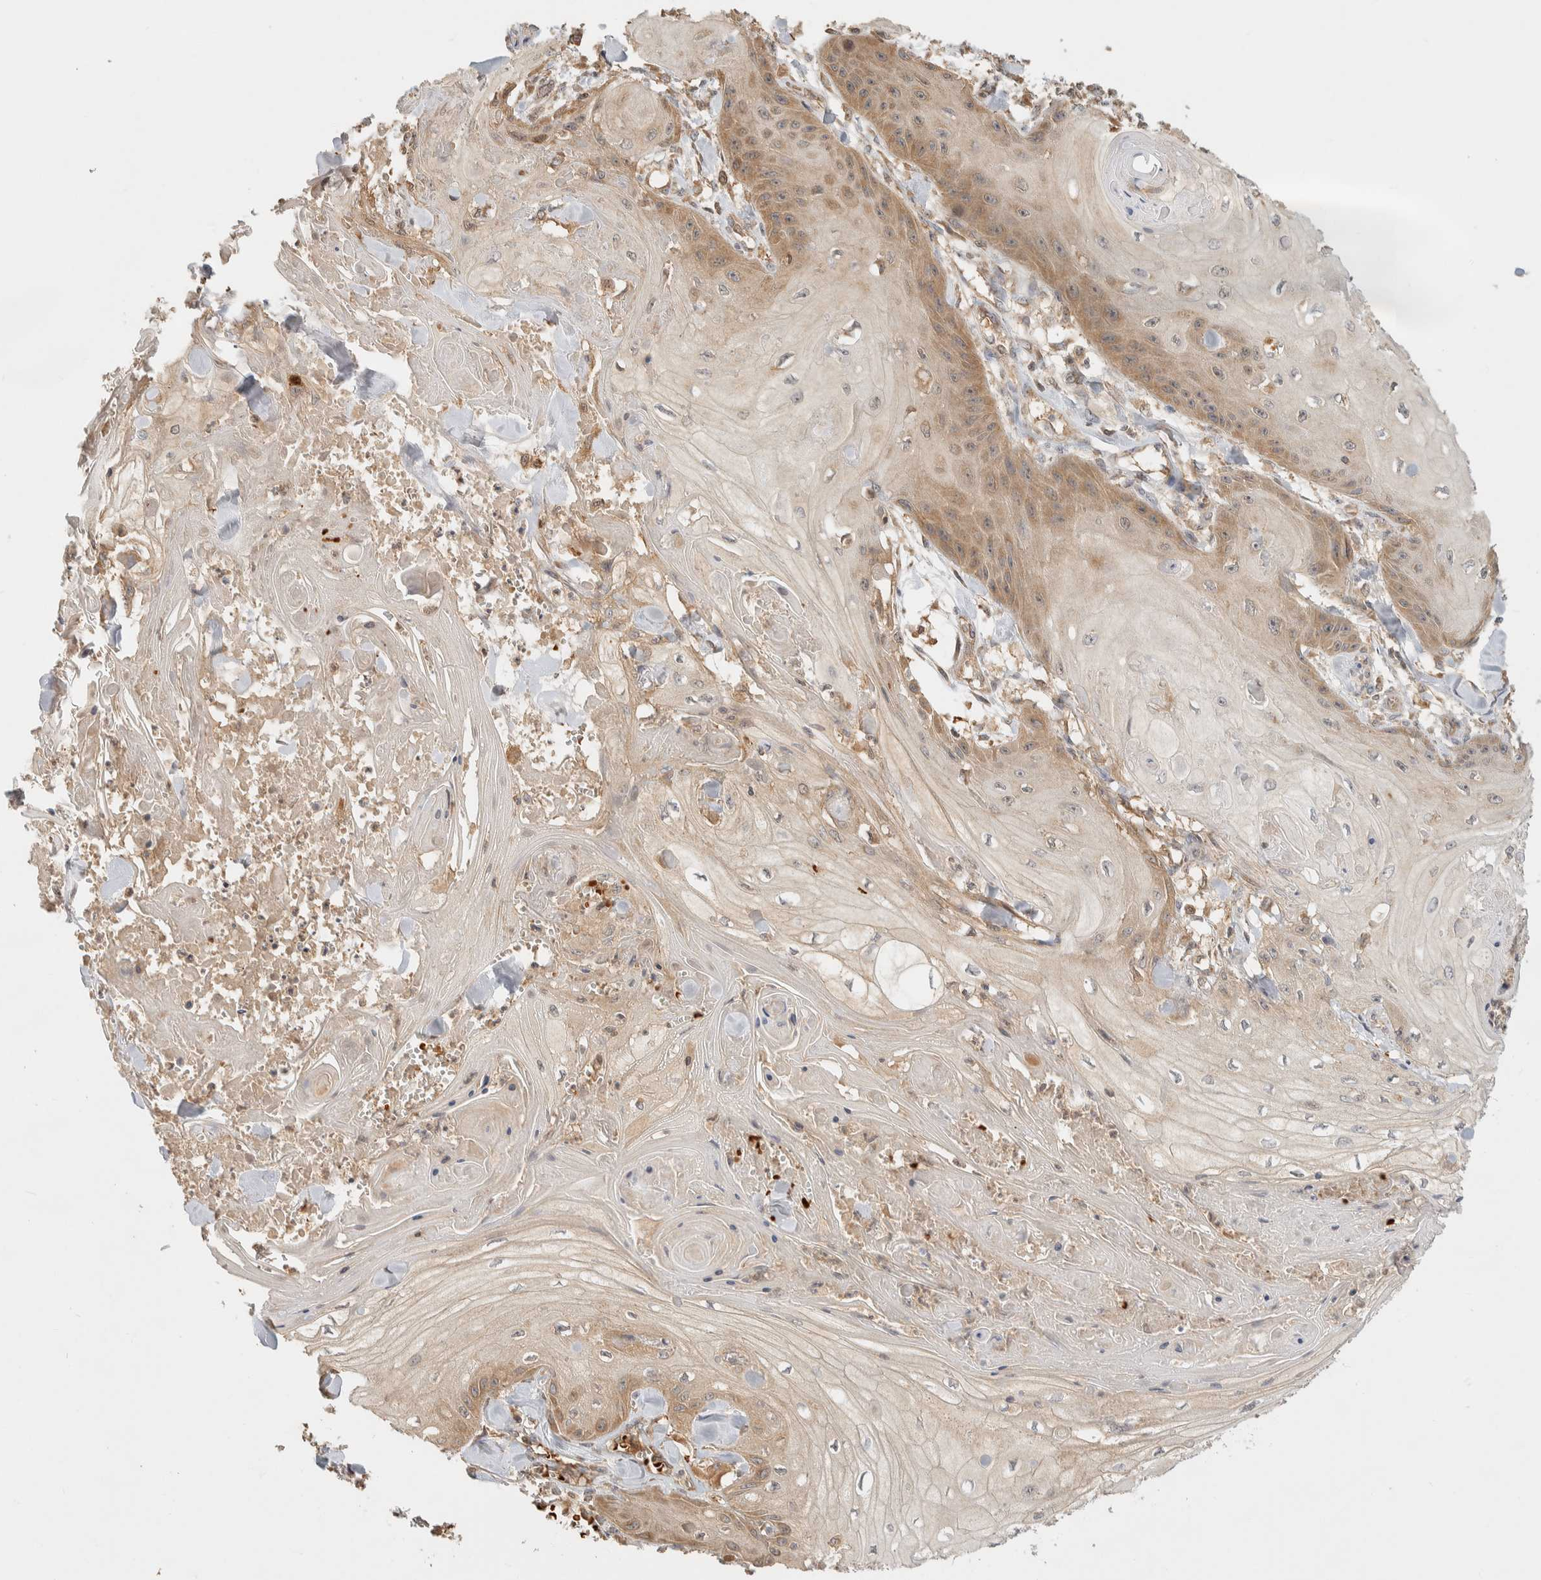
{"staining": {"intensity": "moderate", "quantity": "25%-75%", "location": "cytoplasmic/membranous"}, "tissue": "skin cancer", "cell_type": "Tumor cells", "image_type": "cancer", "snomed": [{"axis": "morphology", "description": "Squamous cell carcinoma, NOS"}, {"axis": "topography", "description": "Skin"}], "caption": "Skin cancer (squamous cell carcinoma) stained with IHC demonstrates moderate cytoplasmic/membranous staining in approximately 25%-75% of tumor cells.", "gene": "TTI2", "patient": {"sex": "male", "age": 74}}